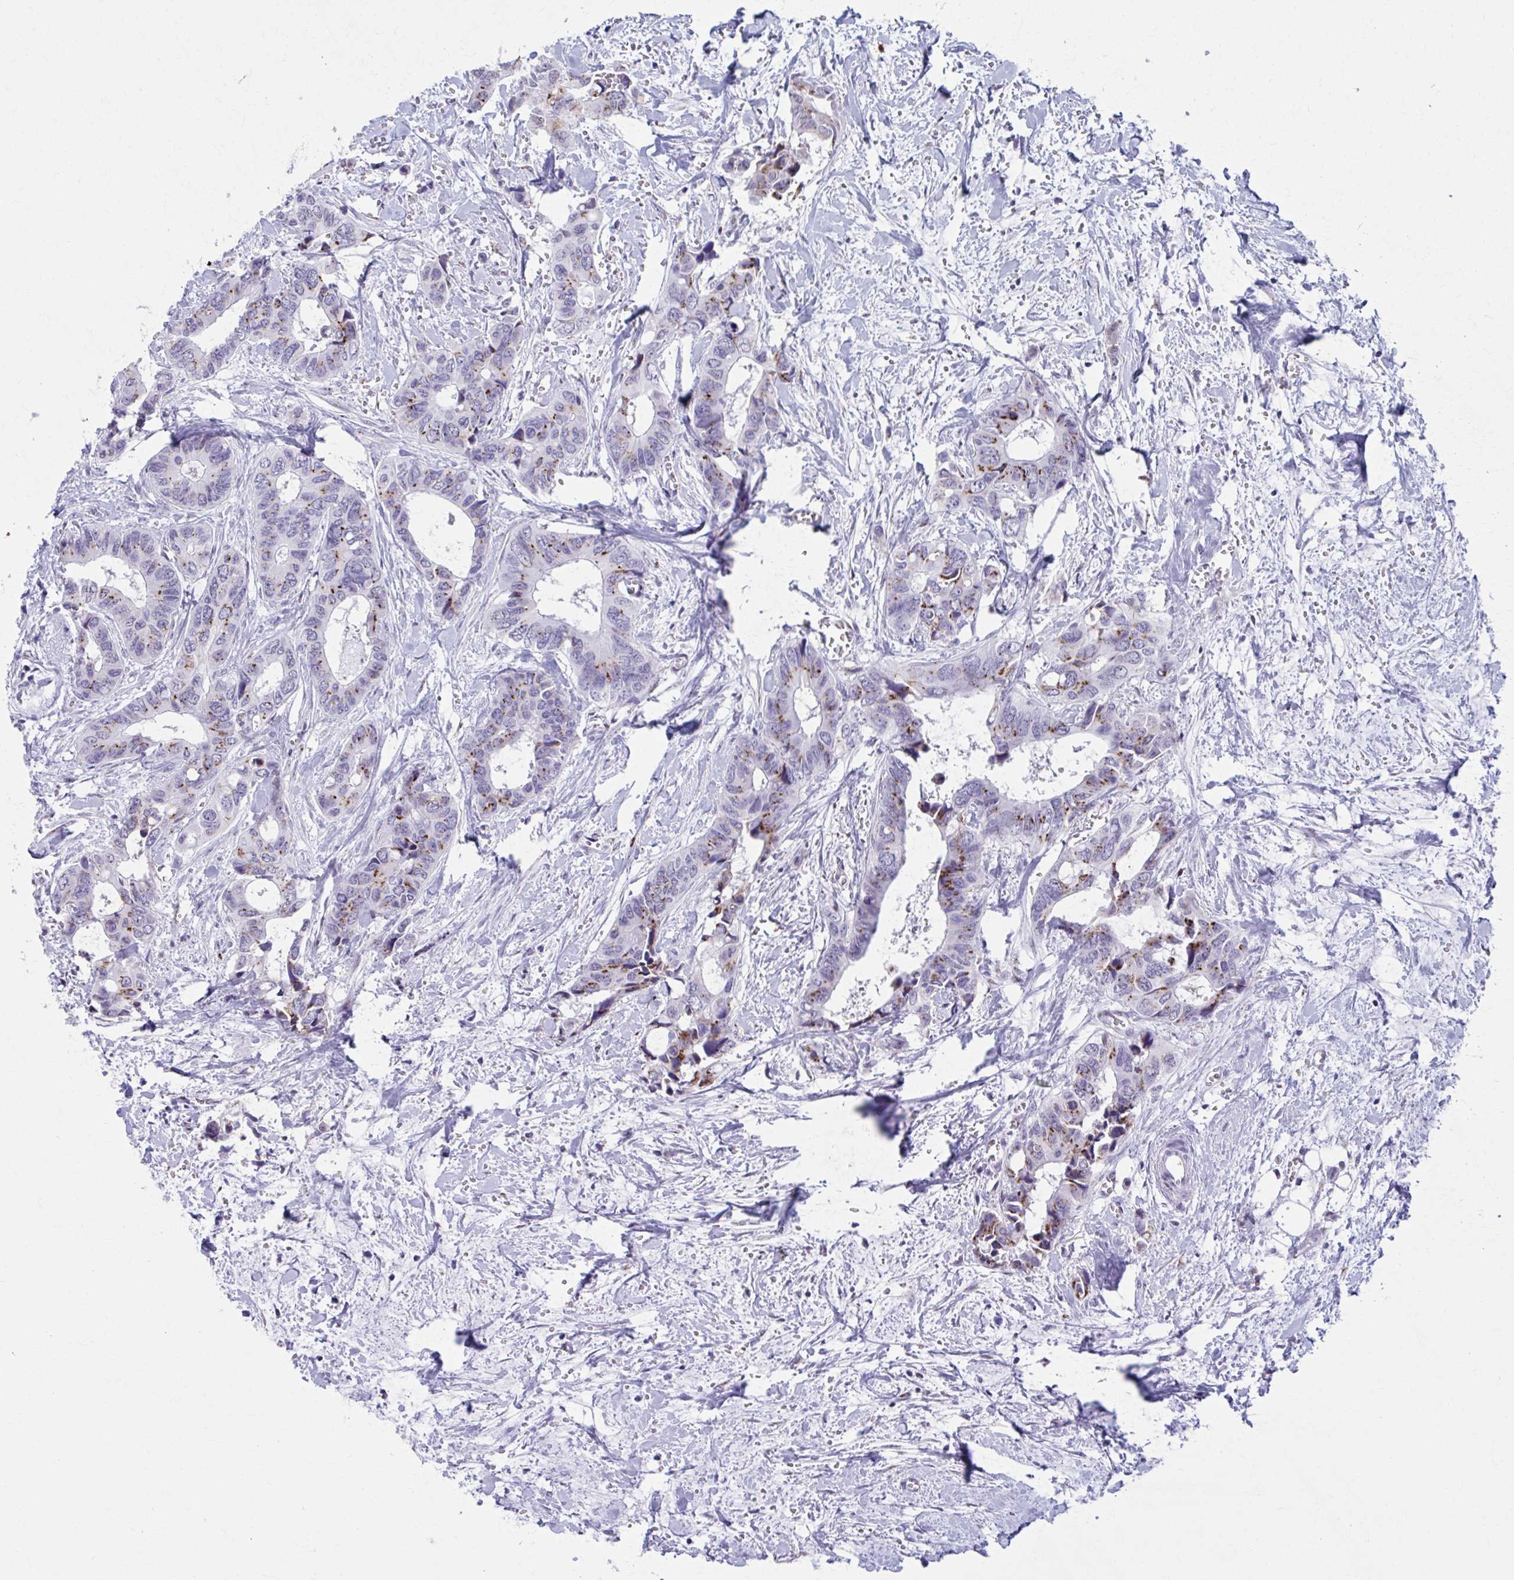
{"staining": {"intensity": "moderate", "quantity": "25%-75%", "location": "cytoplasmic/membranous"}, "tissue": "colorectal cancer", "cell_type": "Tumor cells", "image_type": "cancer", "snomed": [{"axis": "morphology", "description": "Adenocarcinoma, NOS"}, {"axis": "topography", "description": "Rectum"}], "caption": "Colorectal adenocarcinoma tissue demonstrates moderate cytoplasmic/membranous positivity in about 25%-75% of tumor cells The staining was performed using DAB (3,3'-diaminobenzidine) to visualize the protein expression in brown, while the nuclei were stained in blue with hematoxylin (Magnification: 20x).", "gene": "ZNF682", "patient": {"sex": "male", "age": 76}}